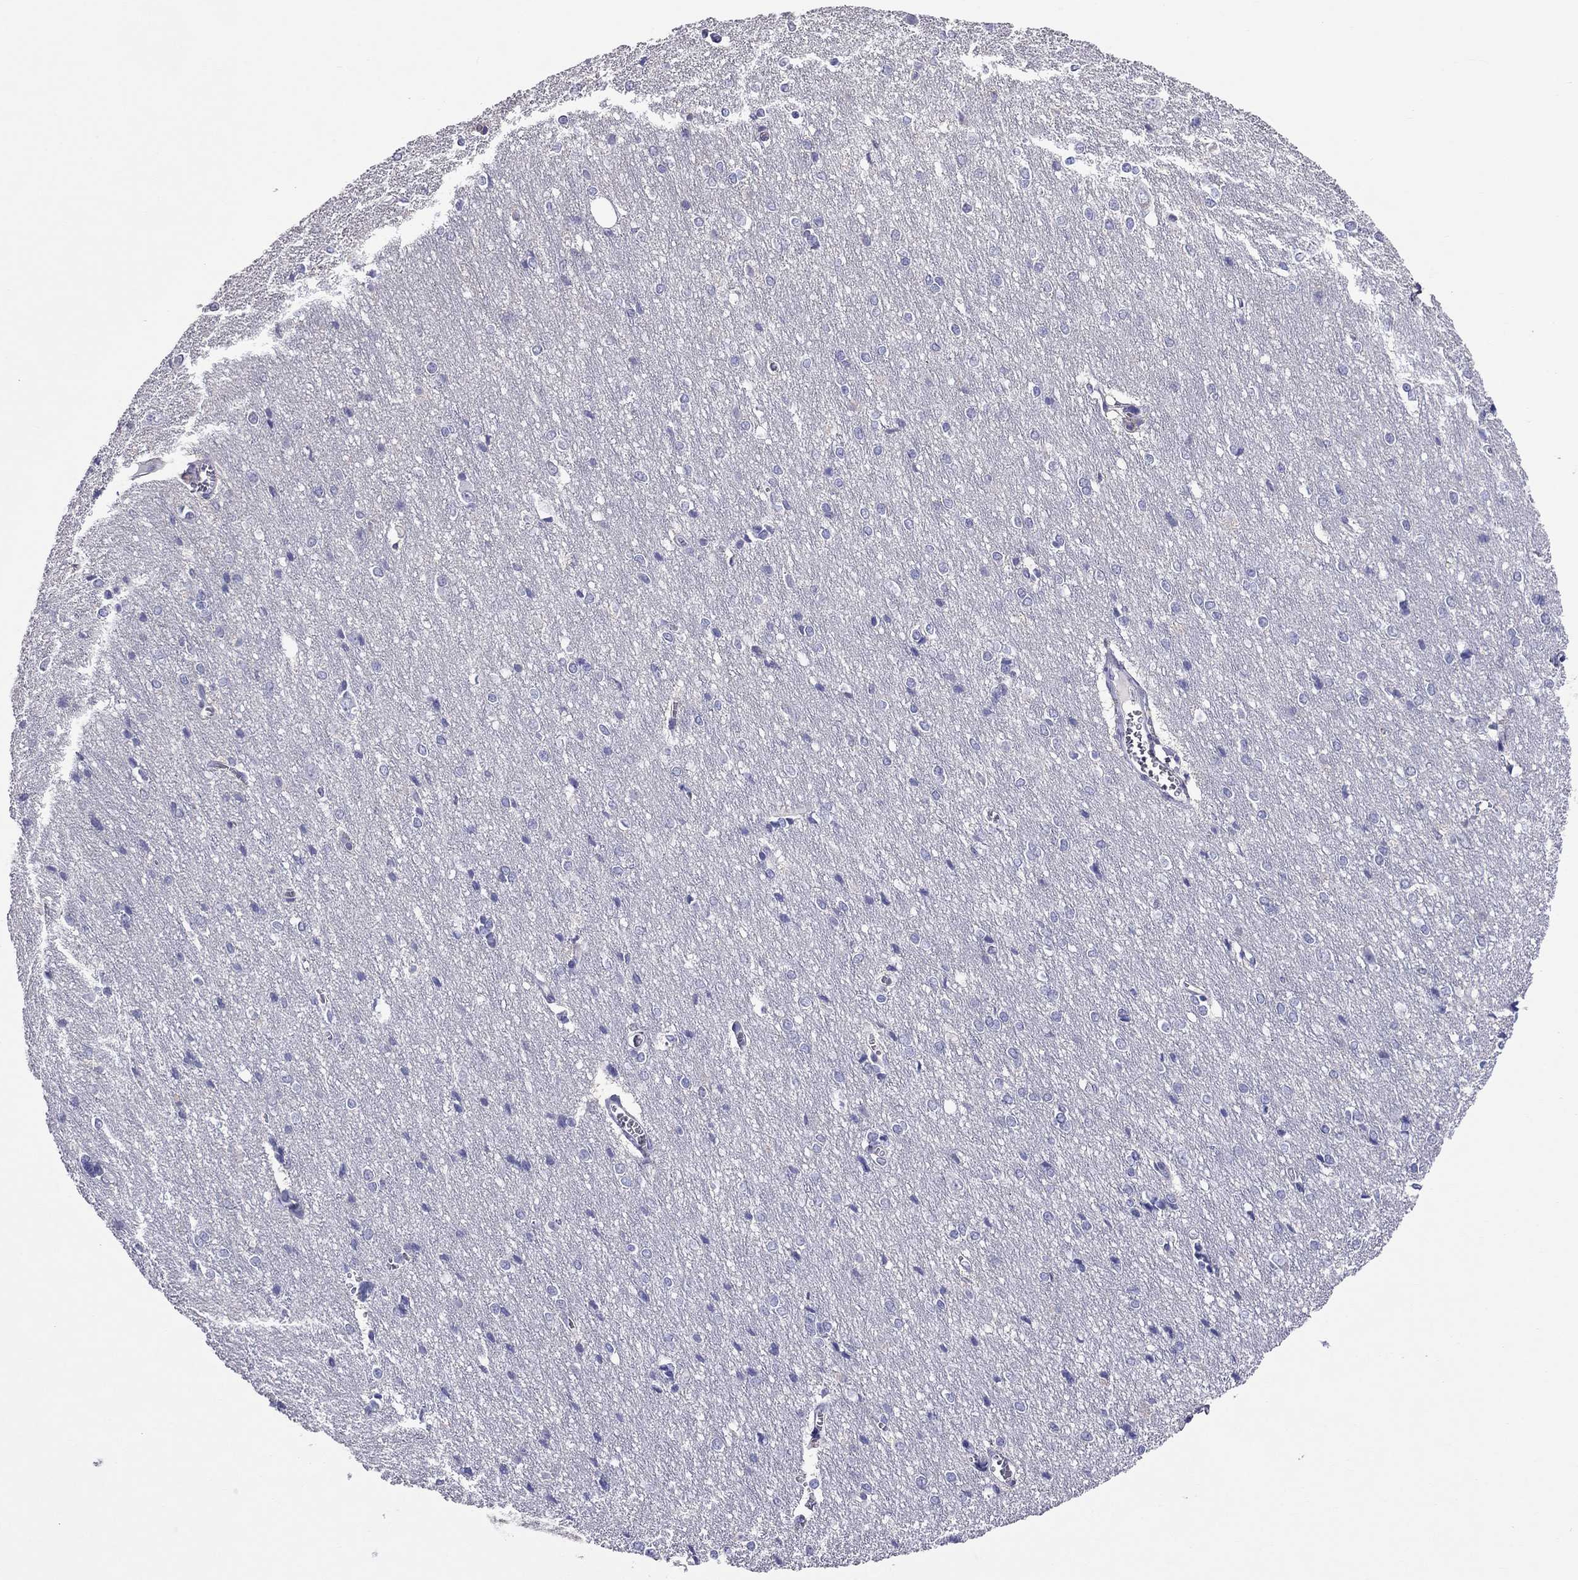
{"staining": {"intensity": "negative", "quantity": "none", "location": "none"}, "tissue": "cerebral cortex", "cell_type": "Endothelial cells", "image_type": "normal", "snomed": [{"axis": "morphology", "description": "Normal tissue, NOS"}, {"axis": "topography", "description": "Cerebral cortex"}], "caption": "Protein analysis of normal cerebral cortex displays no significant expression in endothelial cells.", "gene": "TEX22", "patient": {"sex": "male", "age": 37}}